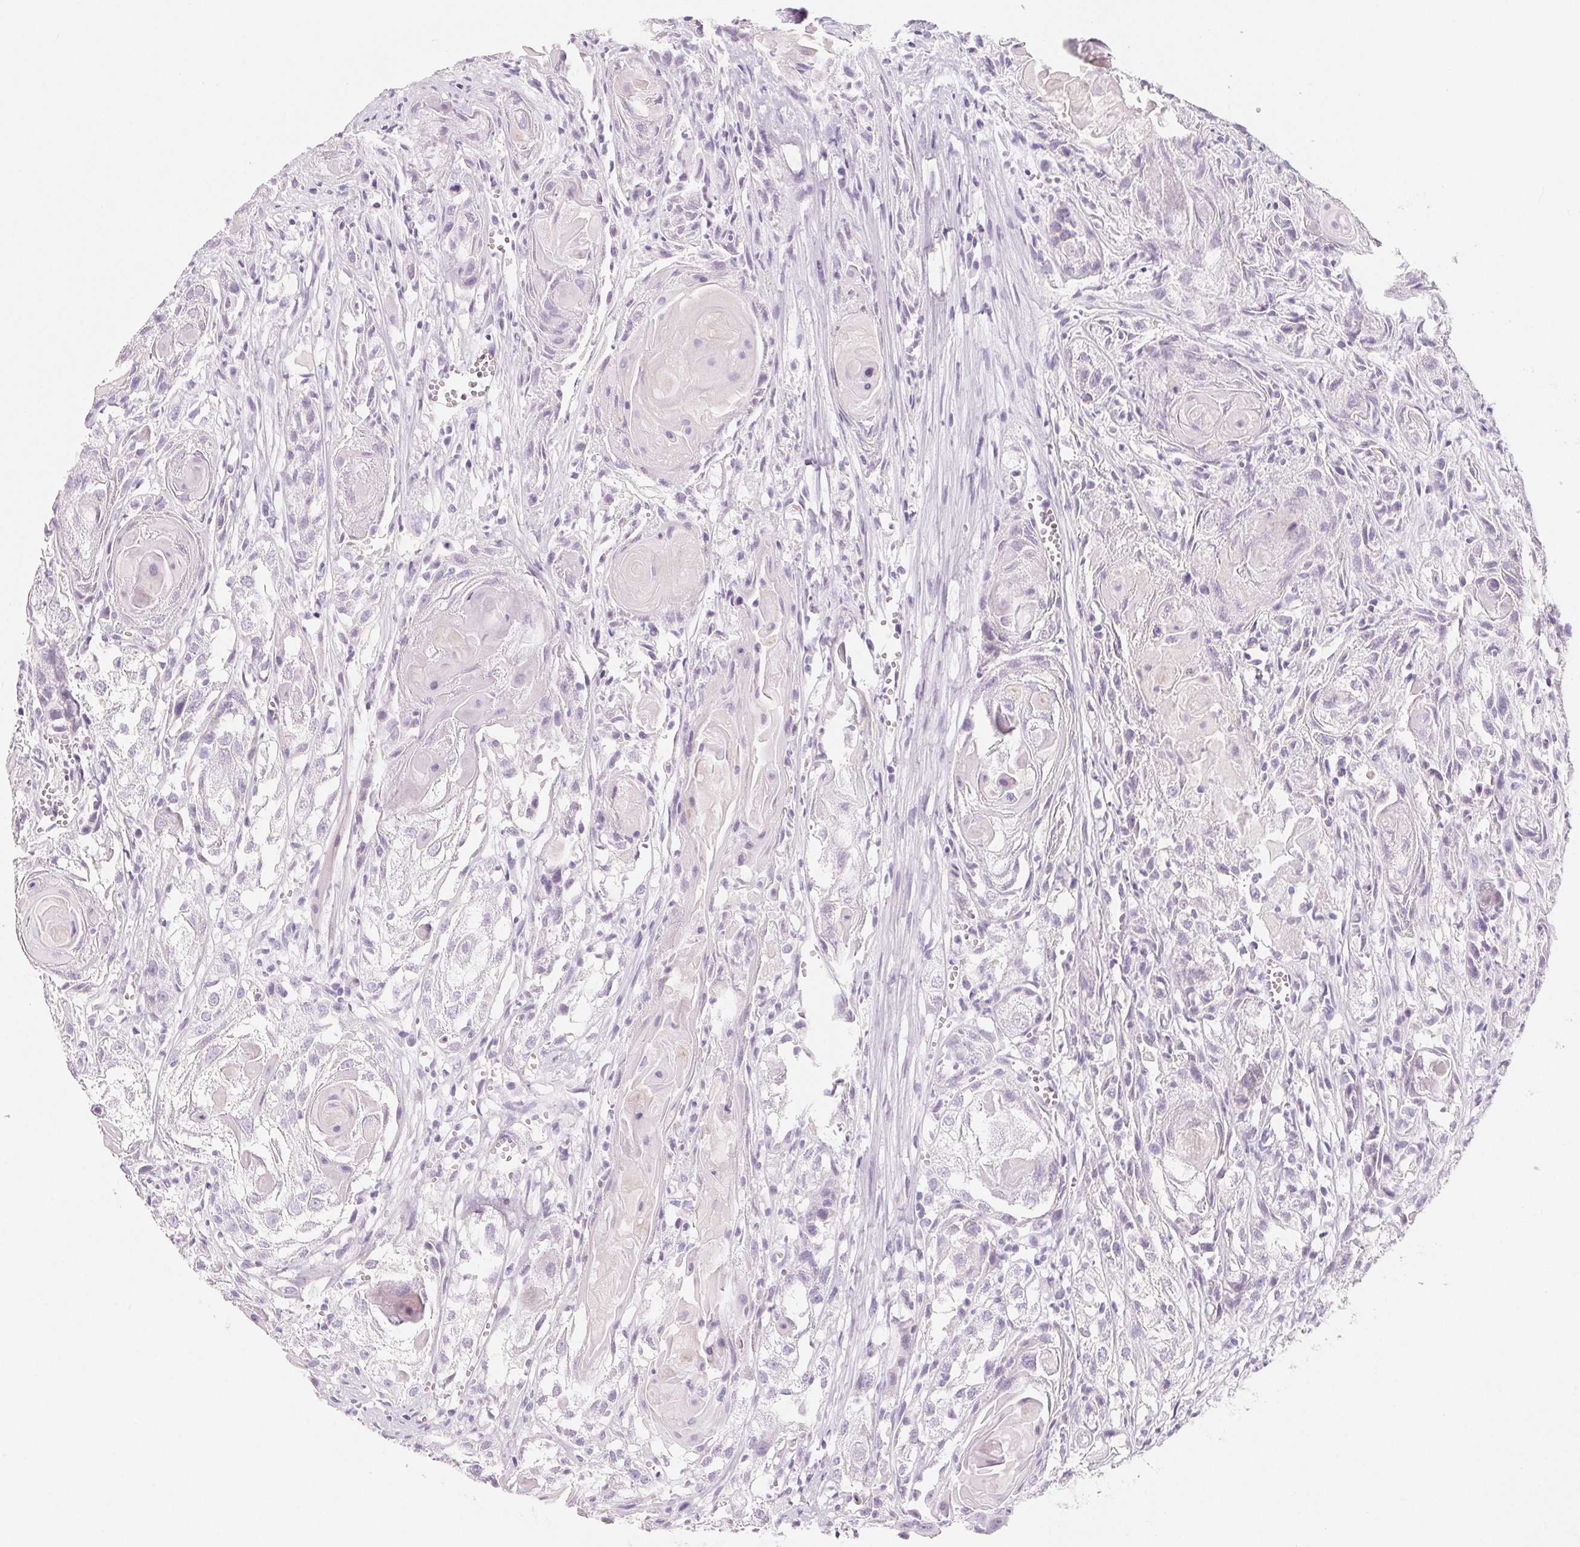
{"staining": {"intensity": "negative", "quantity": "none", "location": "none"}, "tissue": "head and neck cancer", "cell_type": "Tumor cells", "image_type": "cancer", "snomed": [{"axis": "morphology", "description": "Squamous cell carcinoma, NOS"}, {"axis": "topography", "description": "Head-Neck"}], "caption": "This is an immunohistochemistry (IHC) image of human head and neck squamous cell carcinoma. There is no staining in tumor cells.", "gene": "SH3GL2", "patient": {"sex": "female", "age": 80}}